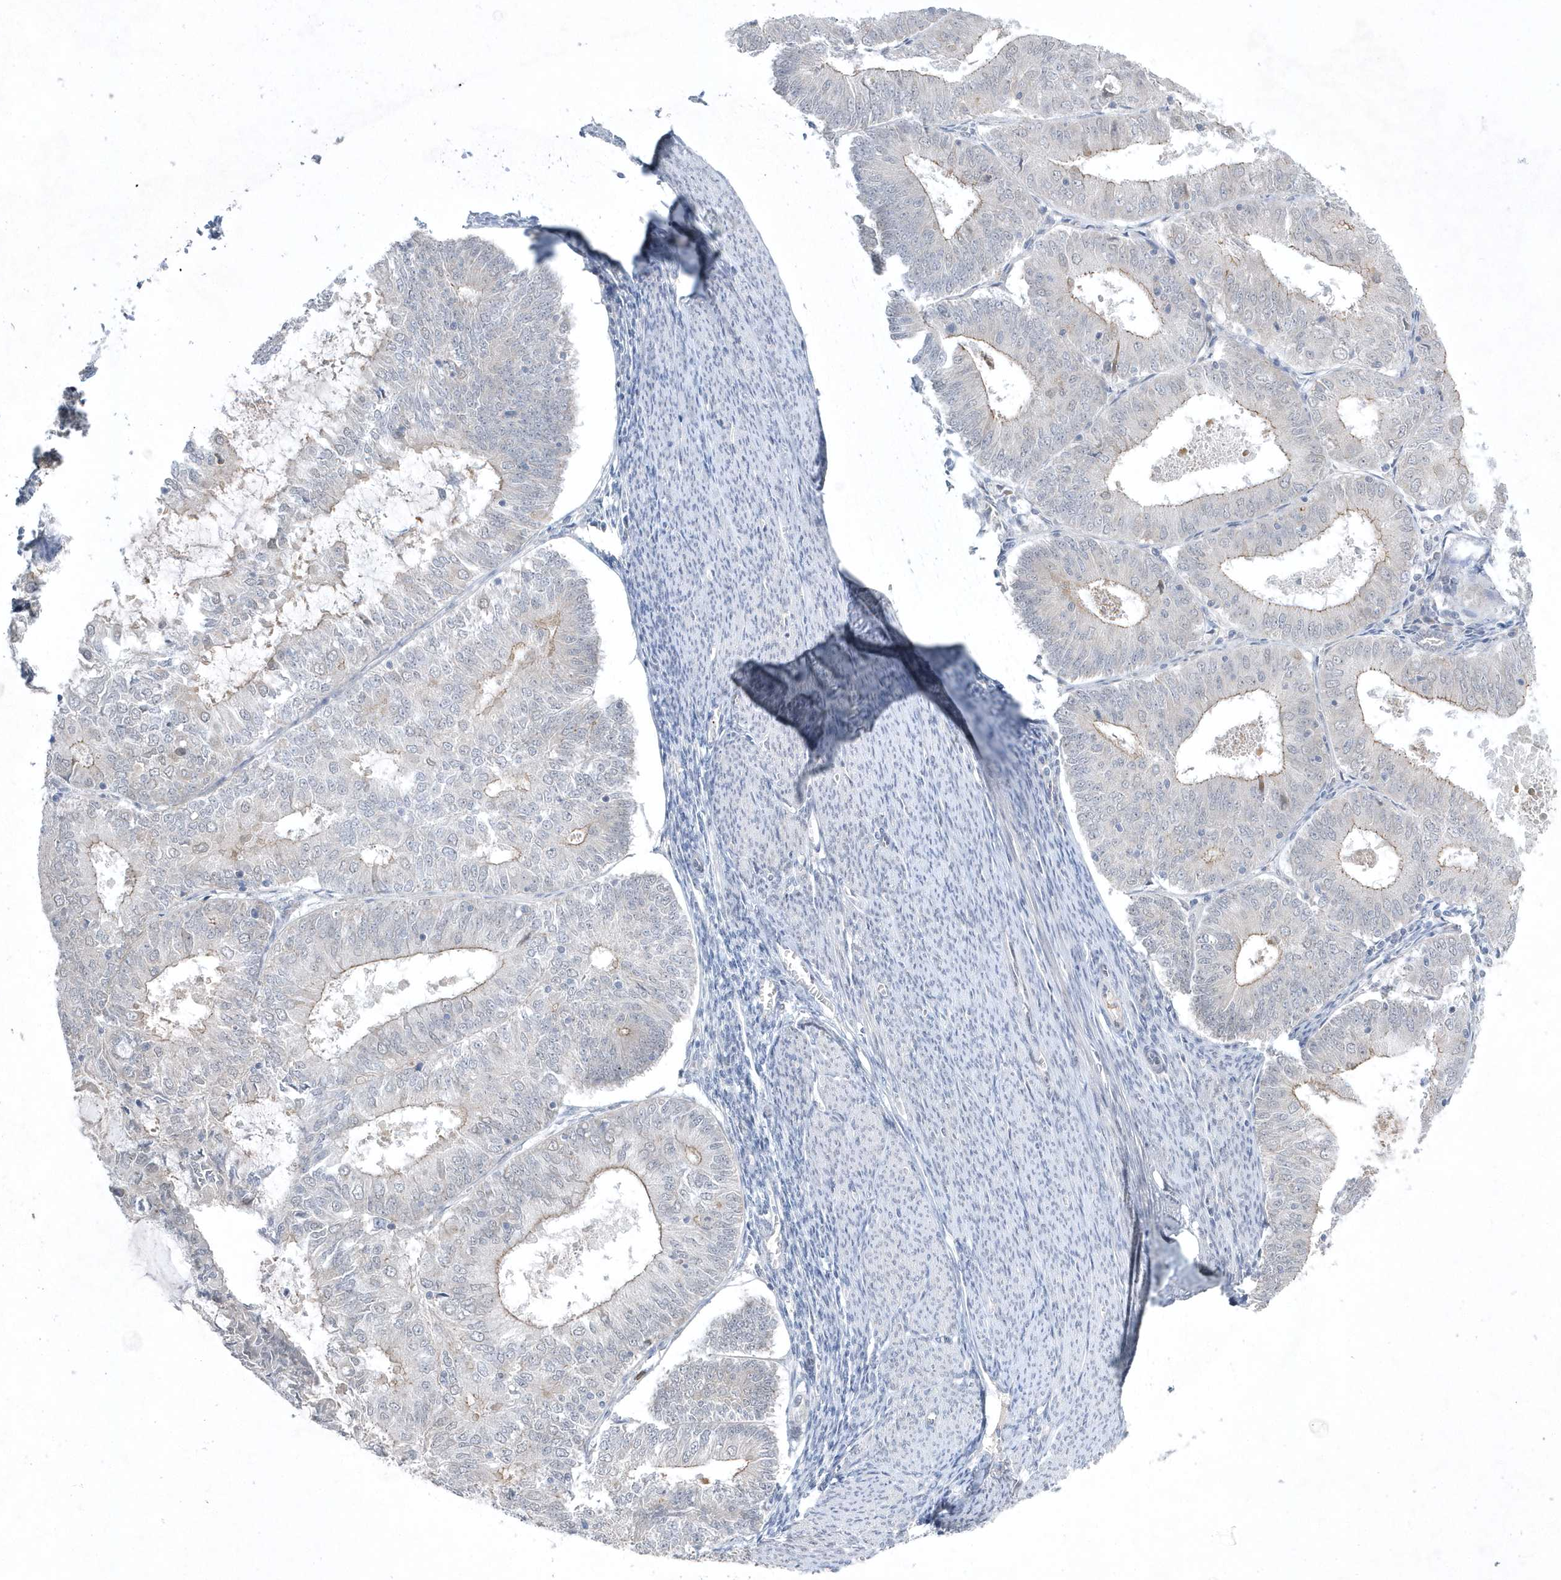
{"staining": {"intensity": "weak", "quantity": "<25%", "location": "cytoplasmic/membranous"}, "tissue": "endometrial cancer", "cell_type": "Tumor cells", "image_type": "cancer", "snomed": [{"axis": "morphology", "description": "Adenocarcinoma, NOS"}, {"axis": "topography", "description": "Endometrium"}], "caption": "The photomicrograph exhibits no significant staining in tumor cells of adenocarcinoma (endometrial).", "gene": "ZC3H12D", "patient": {"sex": "female", "age": 57}}